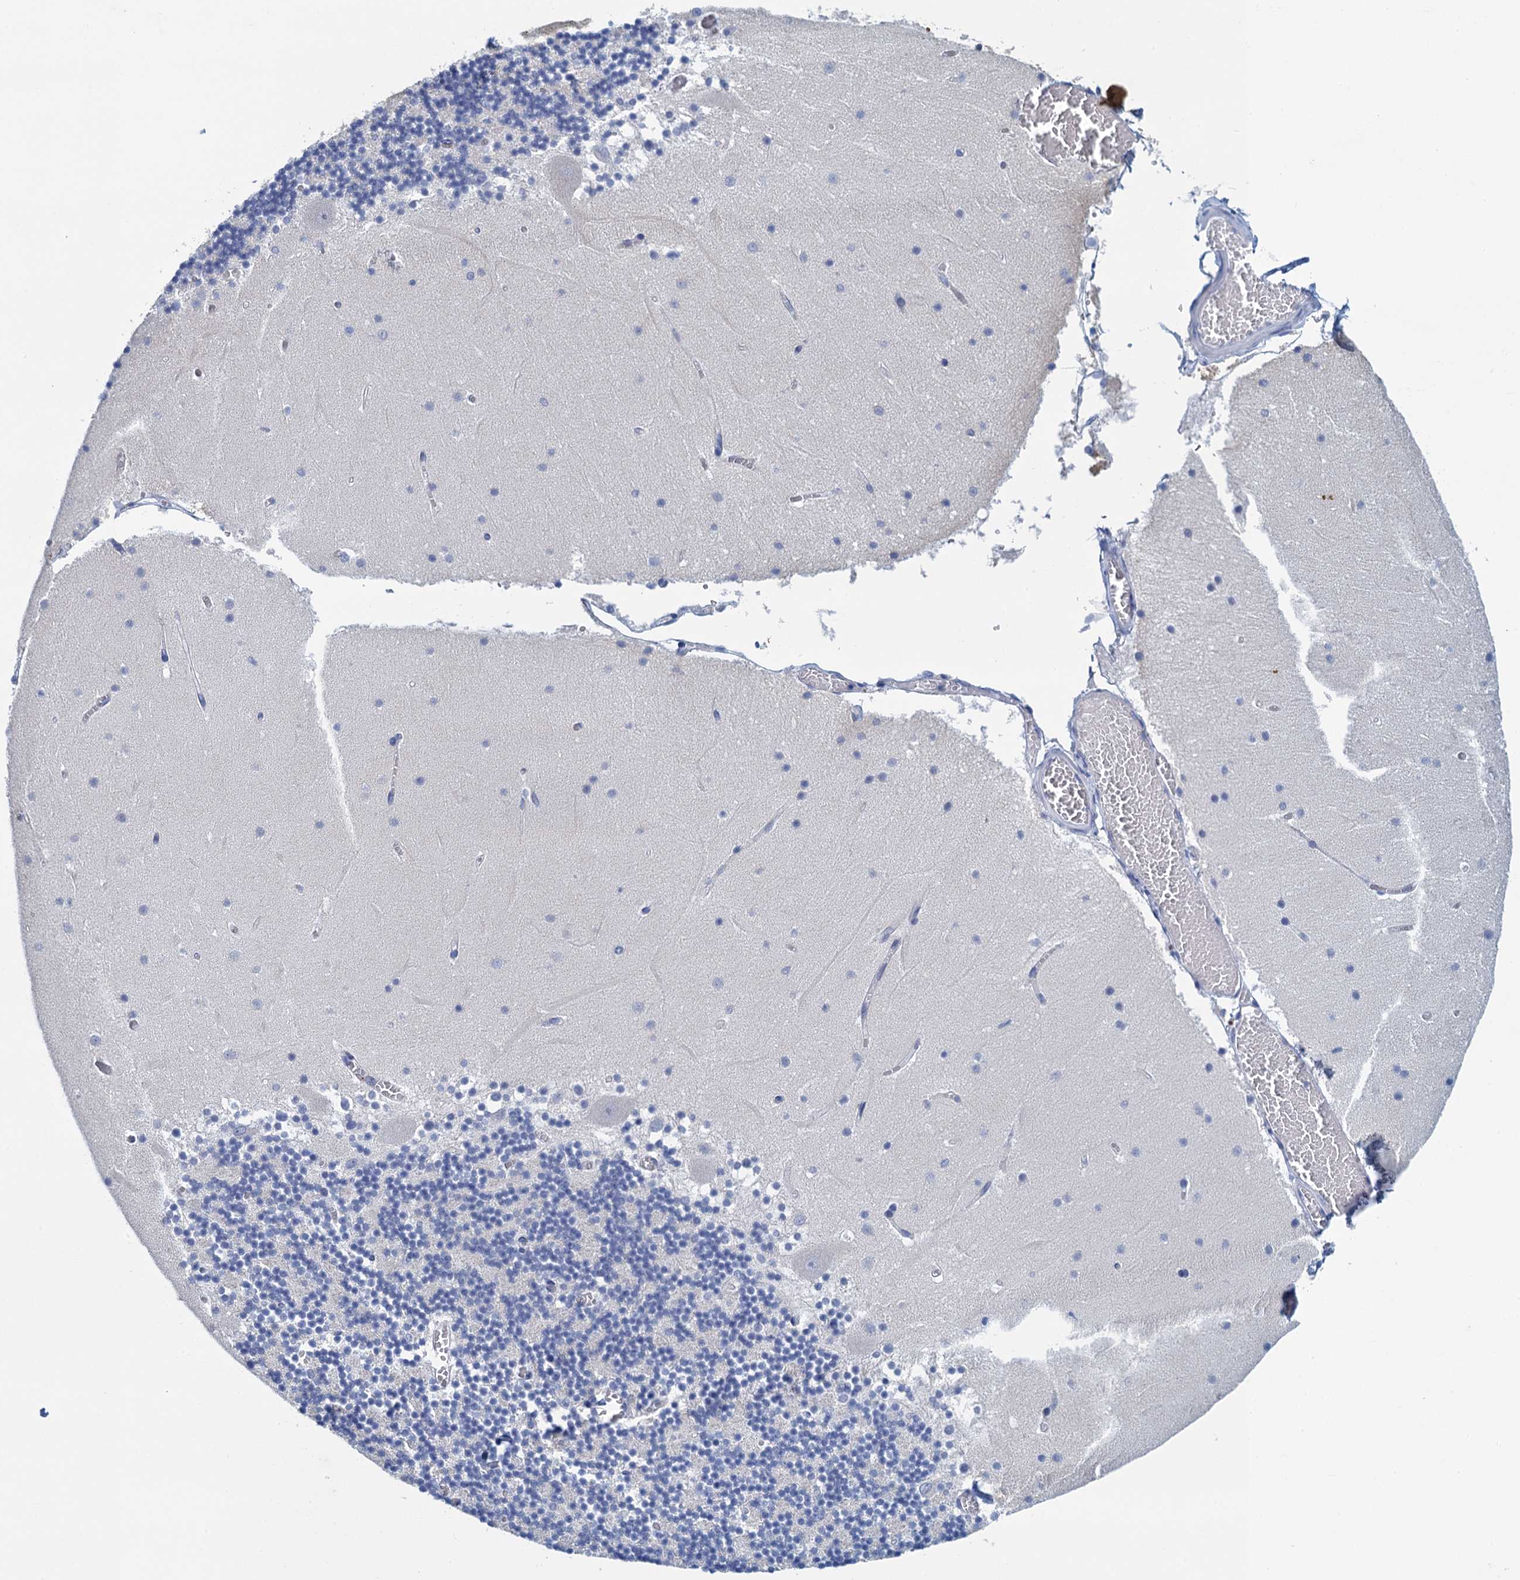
{"staining": {"intensity": "negative", "quantity": "none", "location": "none"}, "tissue": "cerebellum", "cell_type": "Cells in granular layer", "image_type": "normal", "snomed": [{"axis": "morphology", "description": "Normal tissue, NOS"}, {"axis": "topography", "description": "Cerebellum"}], "caption": "Immunohistochemistry (IHC) image of benign cerebellum: cerebellum stained with DAB (3,3'-diaminobenzidine) reveals no significant protein expression in cells in granular layer.", "gene": "SCEL", "patient": {"sex": "female", "age": 28}}